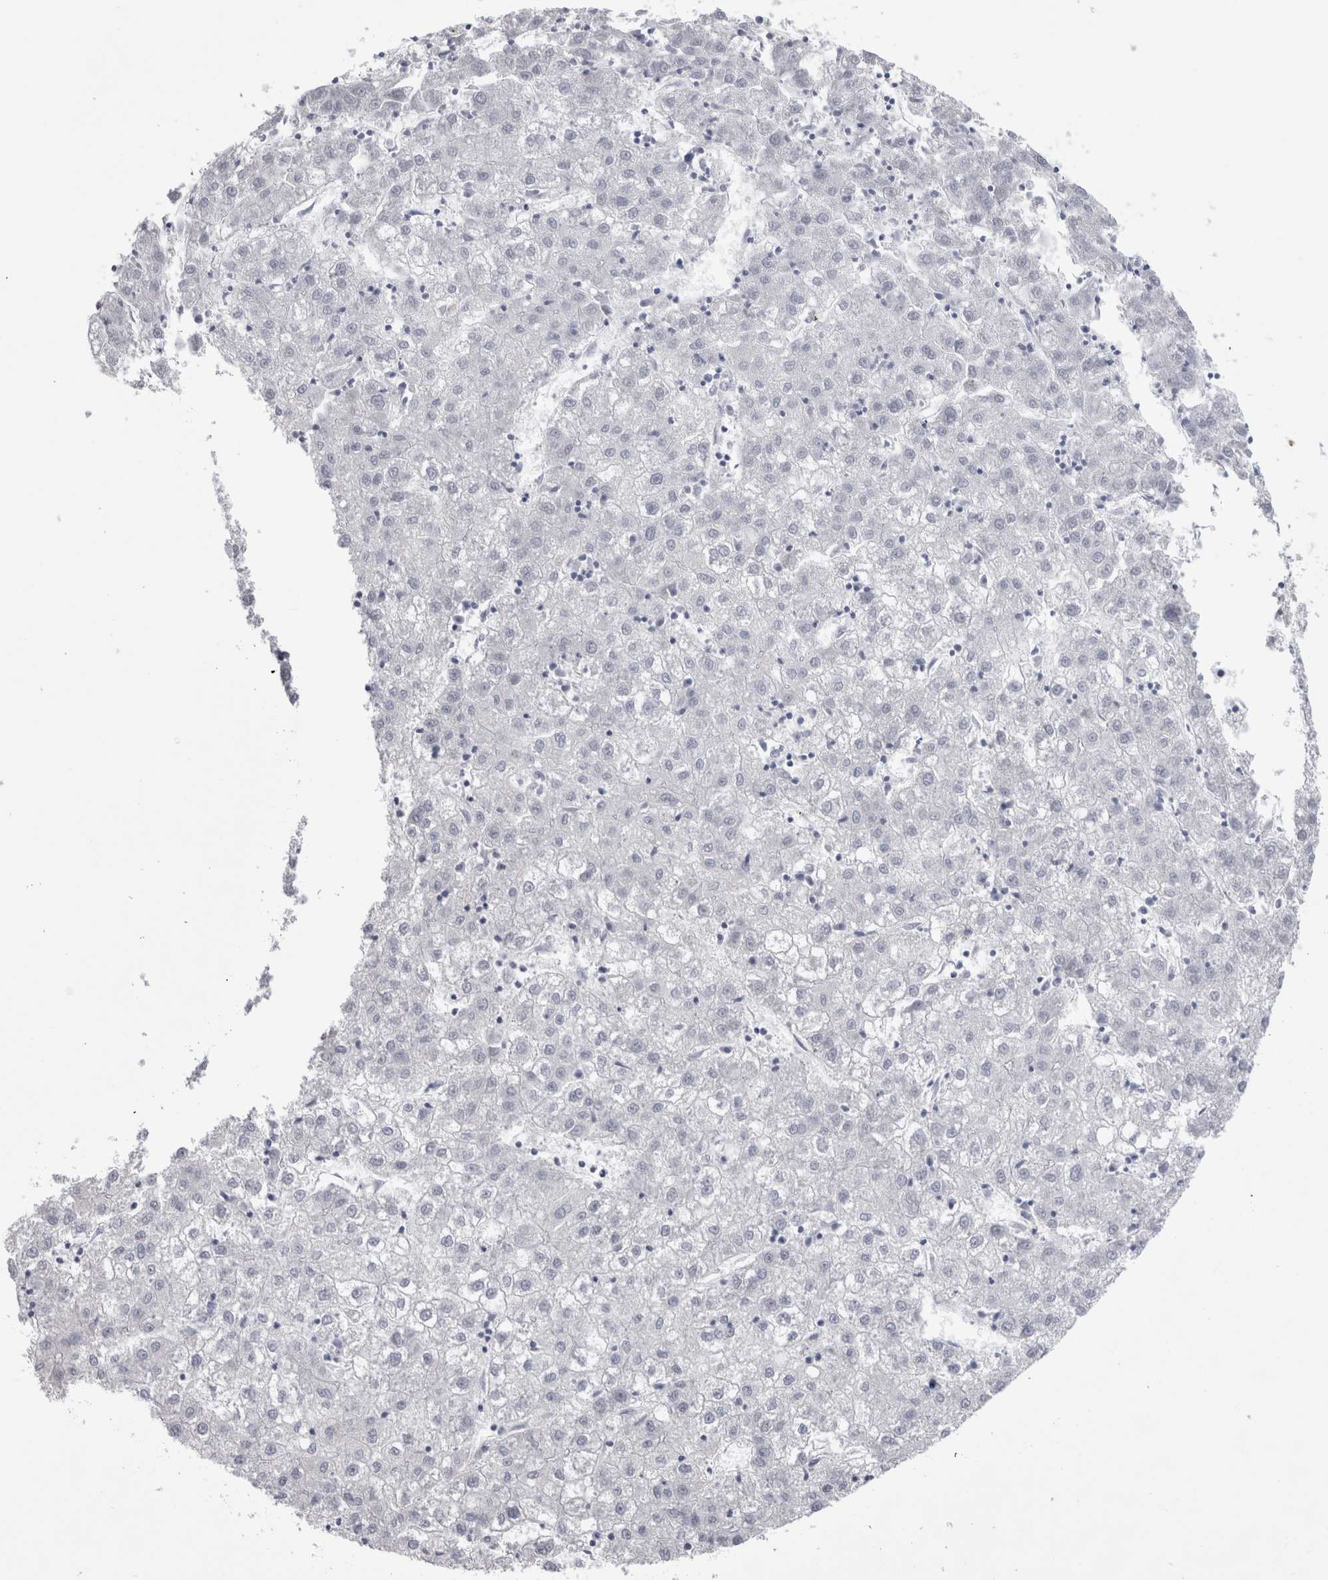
{"staining": {"intensity": "negative", "quantity": "none", "location": "none"}, "tissue": "liver cancer", "cell_type": "Tumor cells", "image_type": "cancer", "snomed": [{"axis": "morphology", "description": "Carcinoma, Hepatocellular, NOS"}, {"axis": "topography", "description": "Liver"}], "caption": "An IHC photomicrograph of liver hepatocellular carcinoma is shown. There is no staining in tumor cells of liver hepatocellular carcinoma.", "gene": "API5", "patient": {"sex": "male", "age": 72}}